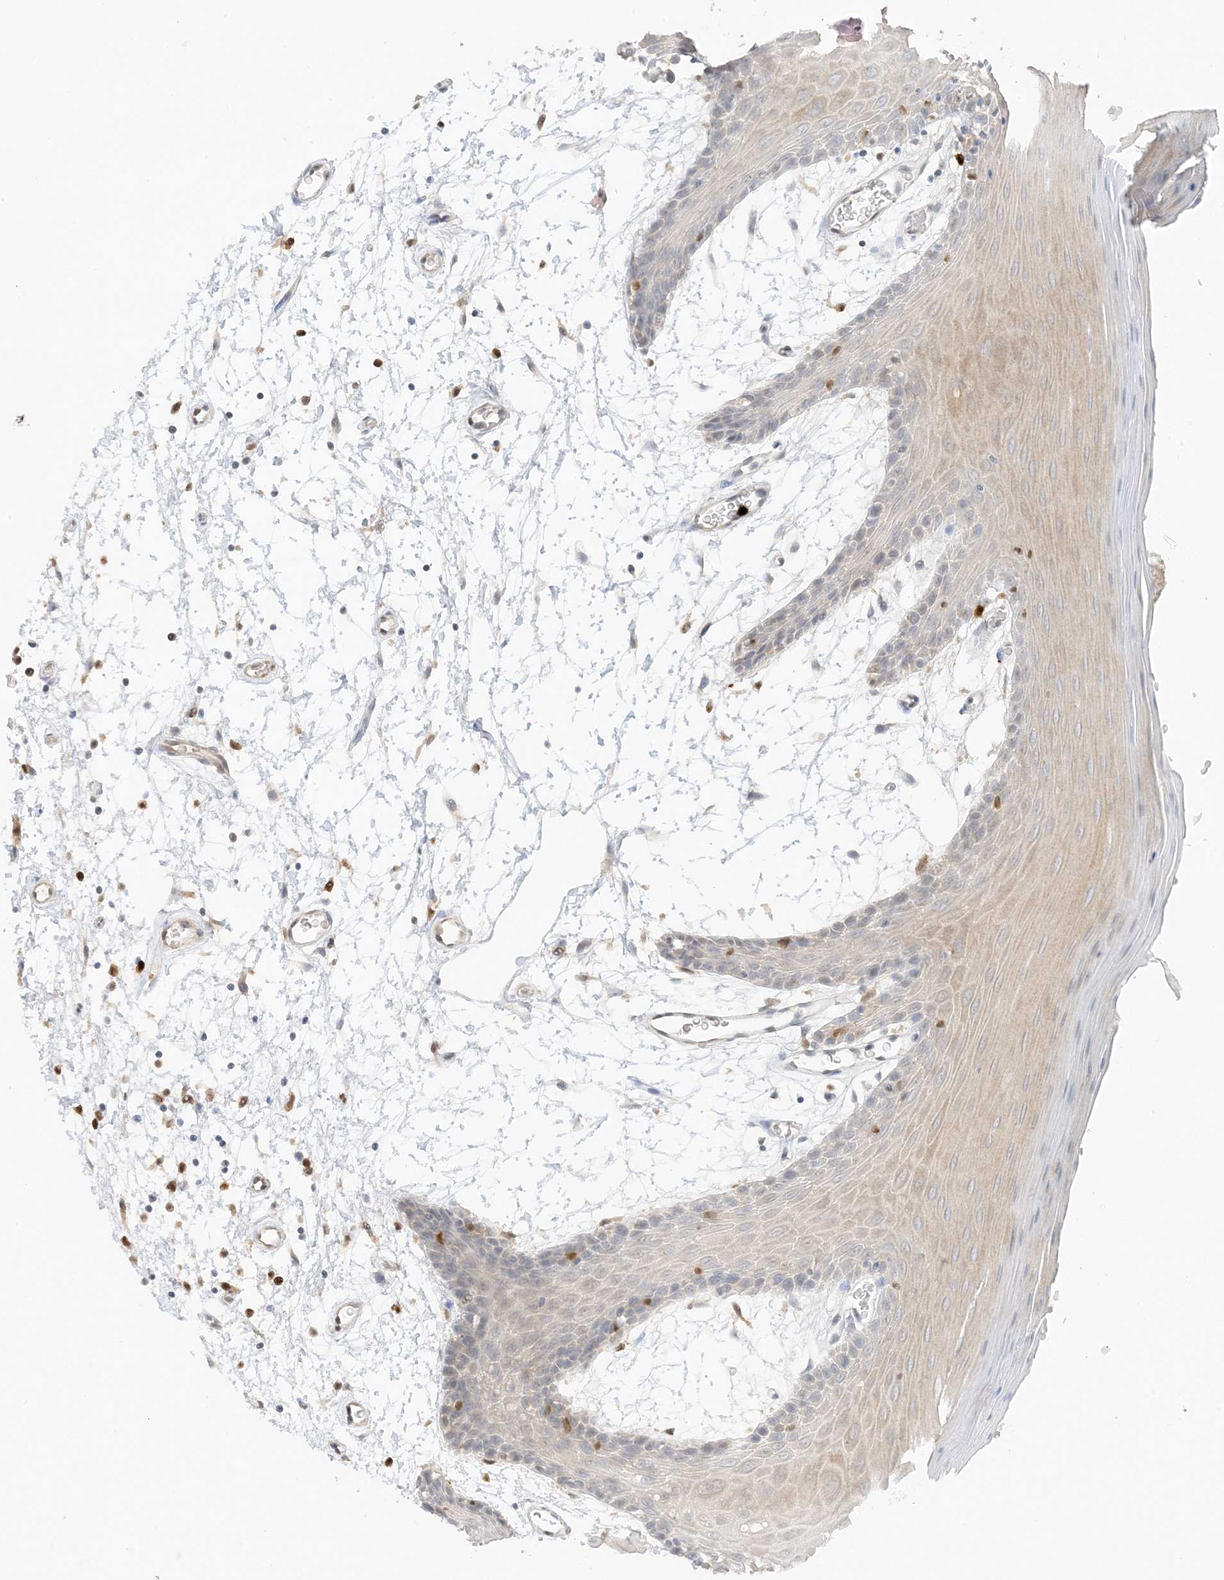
{"staining": {"intensity": "weak", "quantity": "<25%", "location": "cytoplasmic/membranous"}, "tissue": "oral mucosa", "cell_type": "Squamous epithelial cells", "image_type": "normal", "snomed": [{"axis": "morphology", "description": "Normal tissue, NOS"}, {"axis": "topography", "description": "Skeletal muscle"}, {"axis": "topography", "description": "Oral tissue"}, {"axis": "topography", "description": "Salivary gland"}, {"axis": "topography", "description": "Peripheral nerve tissue"}], "caption": "A micrograph of human oral mucosa is negative for staining in squamous epithelial cells. (Brightfield microscopy of DAB immunohistochemistry (IHC) at high magnification).", "gene": "GCA", "patient": {"sex": "male", "age": 54}}